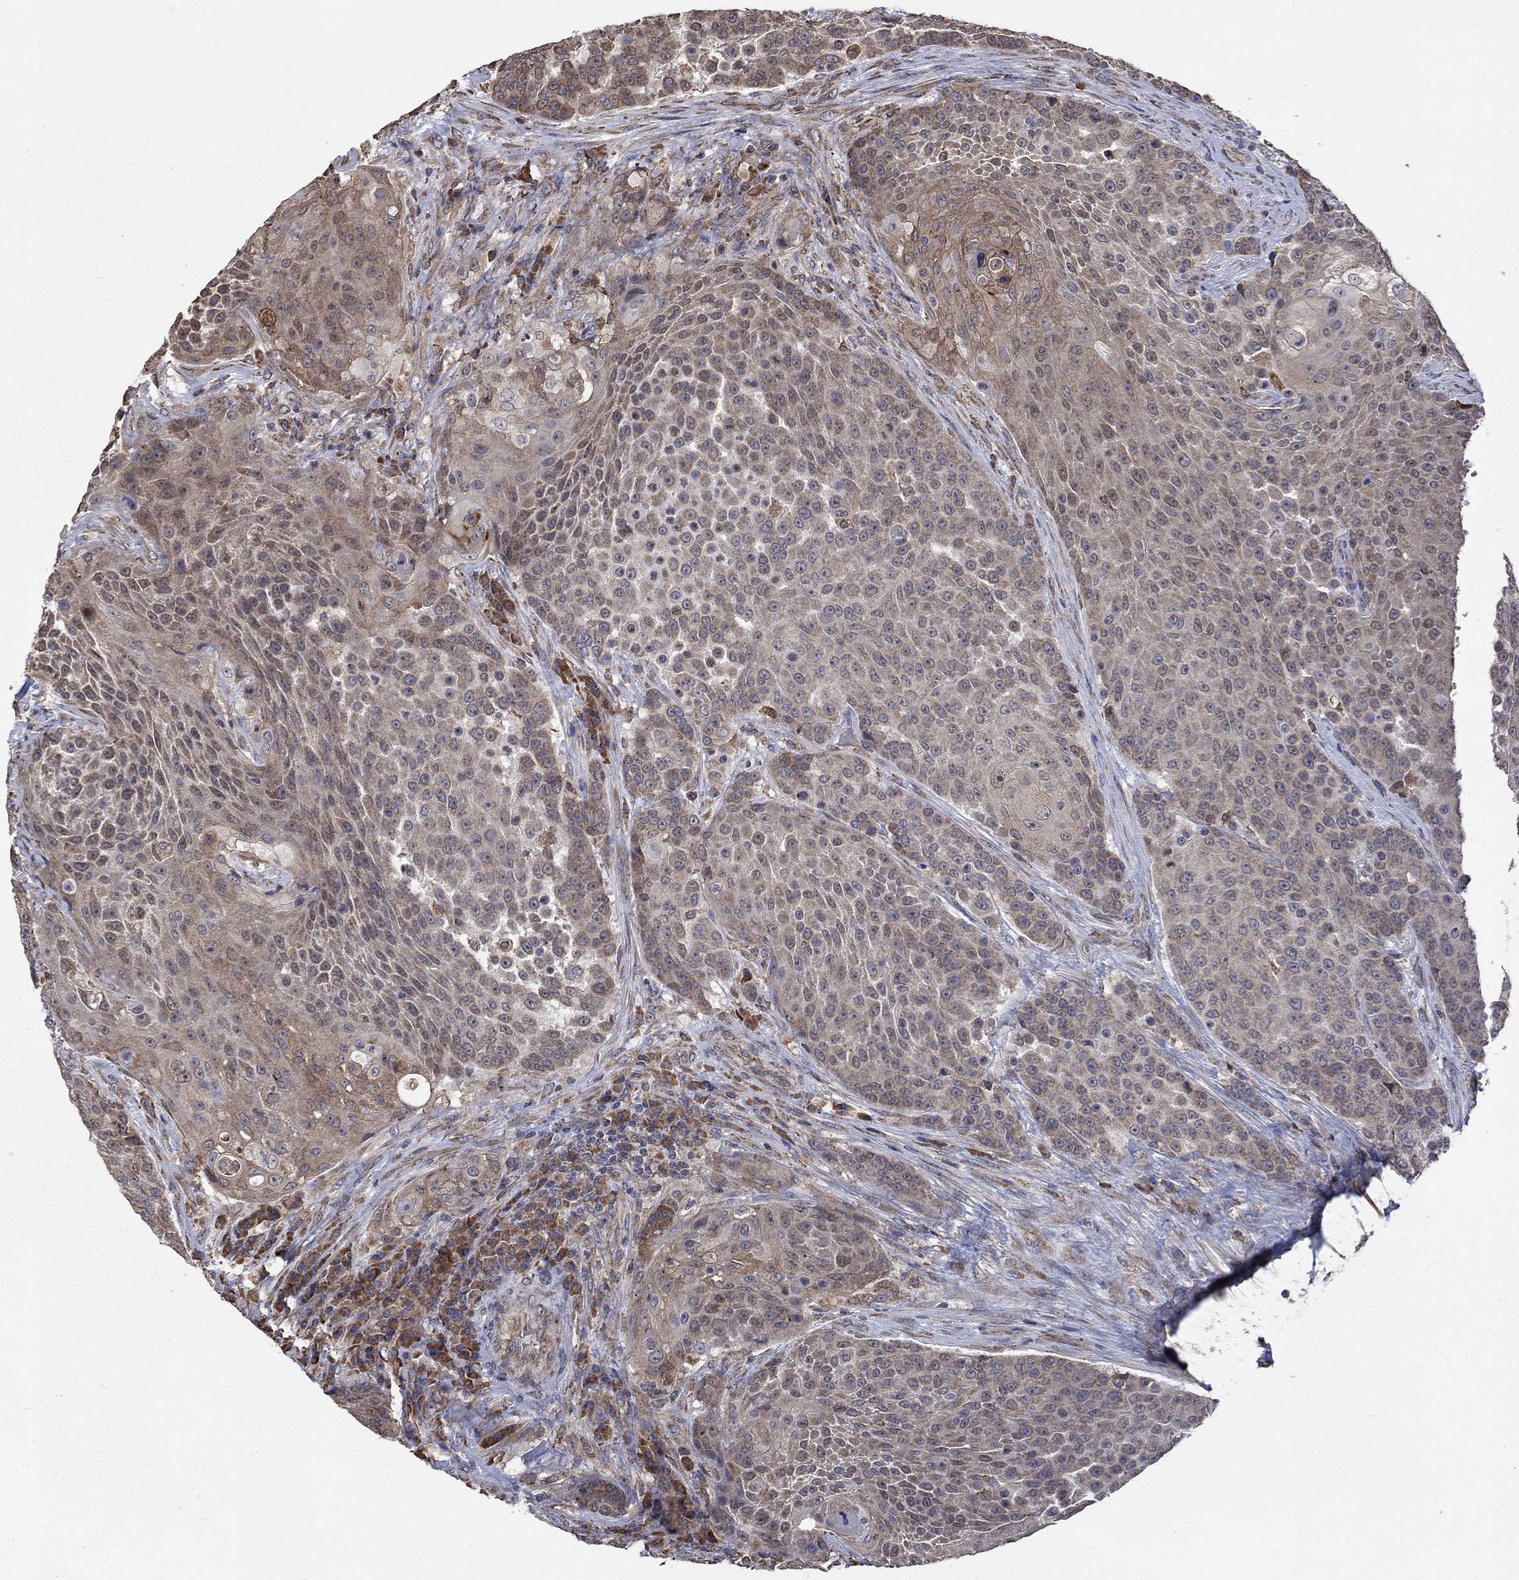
{"staining": {"intensity": "weak", "quantity": "<25%", "location": "cytoplasmic/membranous"}, "tissue": "urothelial cancer", "cell_type": "Tumor cells", "image_type": "cancer", "snomed": [{"axis": "morphology", "description": "Urothelial carcinoma, High grade"}, {"axis": "topography", "description": "Urinary bladder"}], "caption": "High magnification brightfield microscopy of urothelial cancer stained with DAB (3,3'-diaminobenzidine) (brown) and counterstained with hematoxylin (blue): tumor cells show no significant staining.", "gene": "ESRRA", "patient": {"sex": "female", "age": 63}}